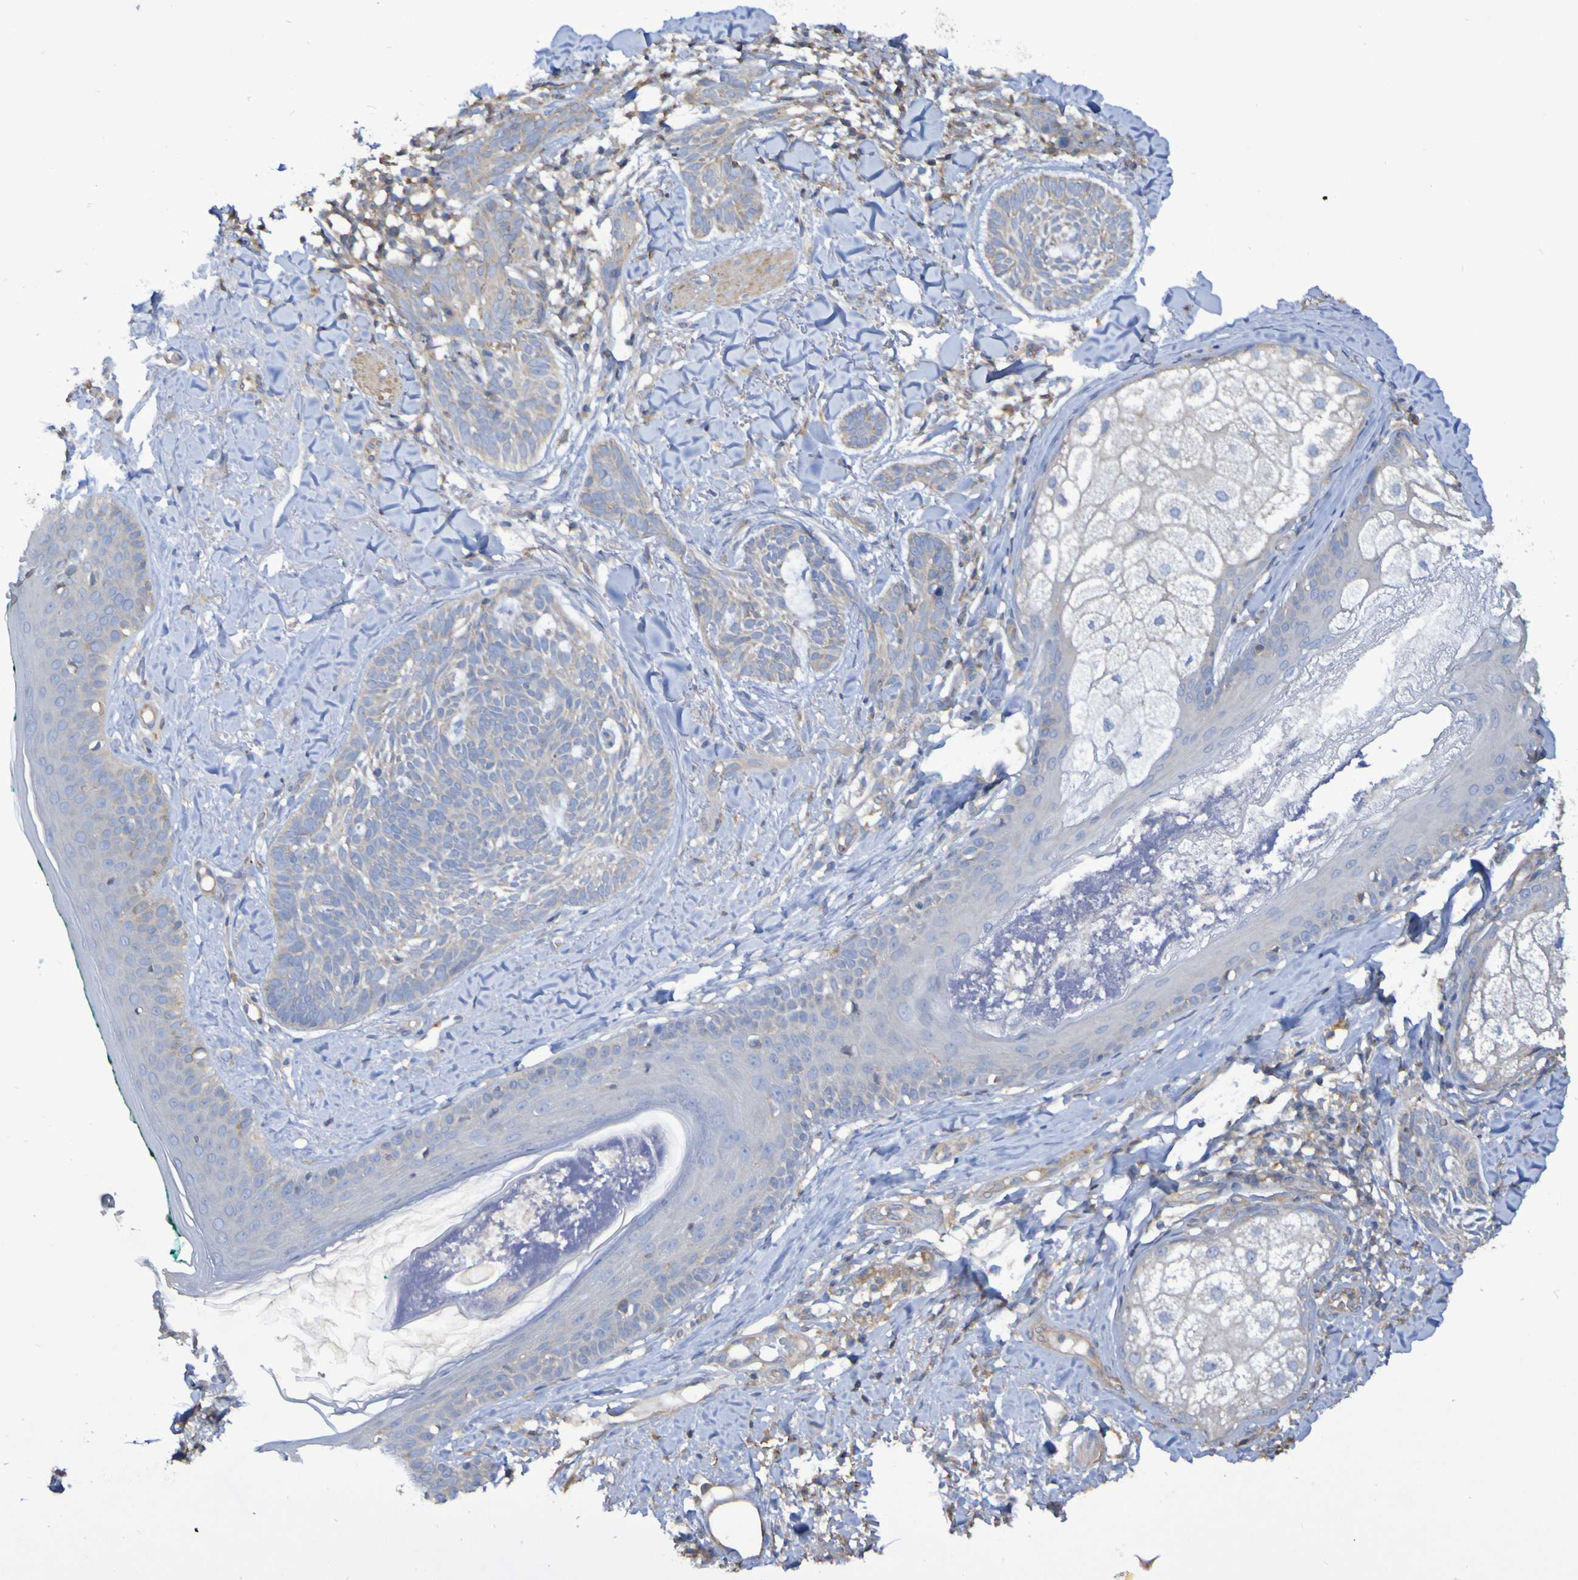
{"staining": {"intensity": "weak", "quantity": "<25%", "location": "cytoplasmic/membranous"}, "tissue": "skin cancer", "cell_type": "Tumor cells", "image_type": "cancer", "snomed": [{"axis": "morphology", "description": "Basal cell carcinoma"}, {"axis": "topography", "description": "Skin"}], "caption": "Immunohistochemical staining of basal cell carcinoma (skin) shows no significant positivity in tumor cells.", "gene": "SYNJ1", "patient": {"sex": "male", "age": 43}}